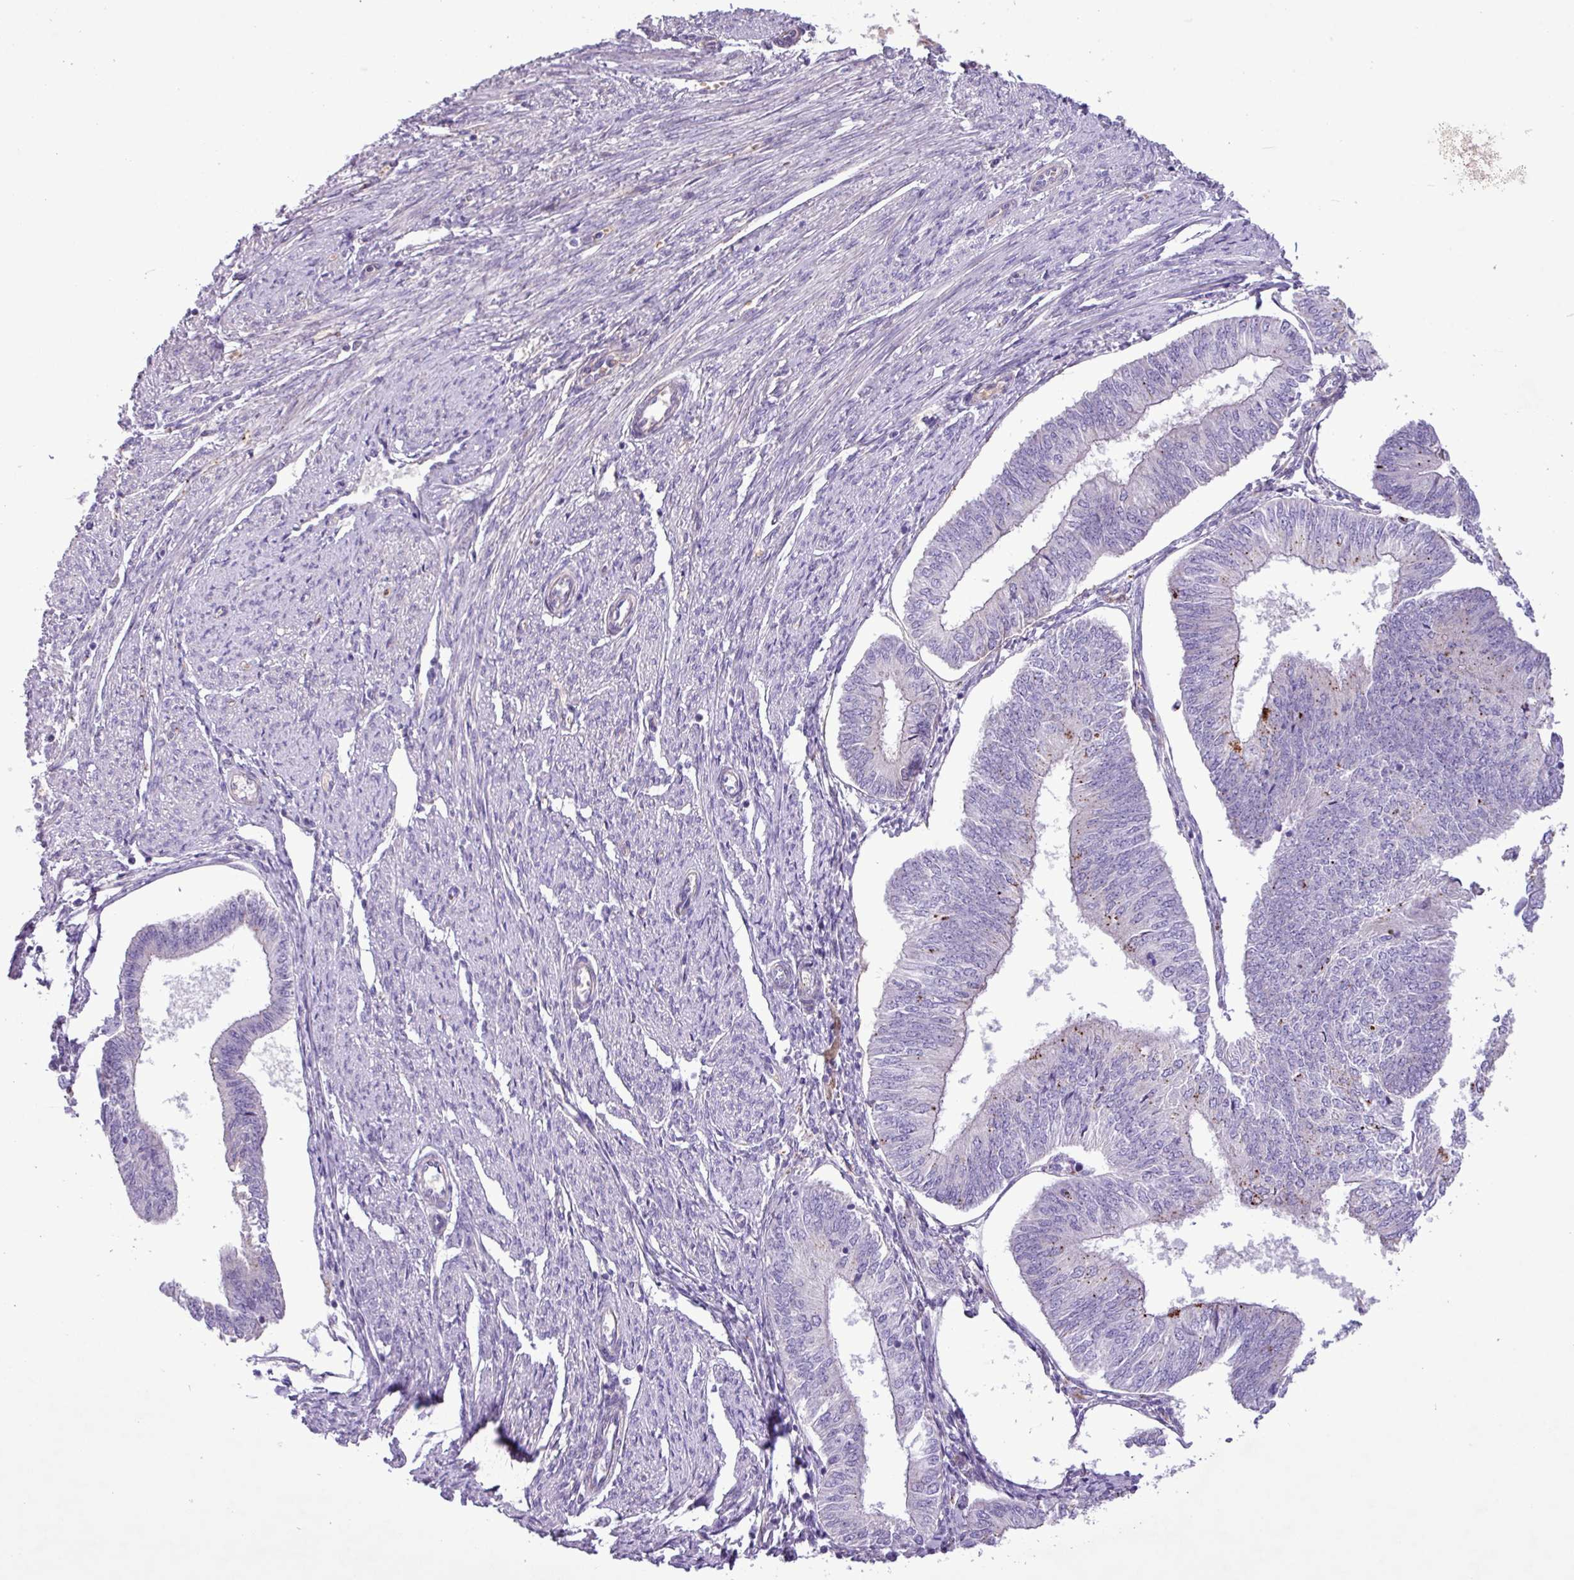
{"staining": {"intensity": "moderate", "quantity": "<25%", "location": "cytoplasmic/membranous"}, "tissue": "endometrial cancer", "cell_type": "Tumor cells", "image_type": "cancer", "snomed": [{"axis": "morphology", "description": "Adenocarcinoma, NOS"}, {"axis": "topography", "description": "Endometrium"}], "caption": "Human adenocarcinoma (endometrial) stained for a protein (brown) exhibits moderate cytoplasmic/membranous positive positivity in approximately <25% of tumor cells.", "gene": "CD248", "patient": {"sex": "female", "age": 58}}